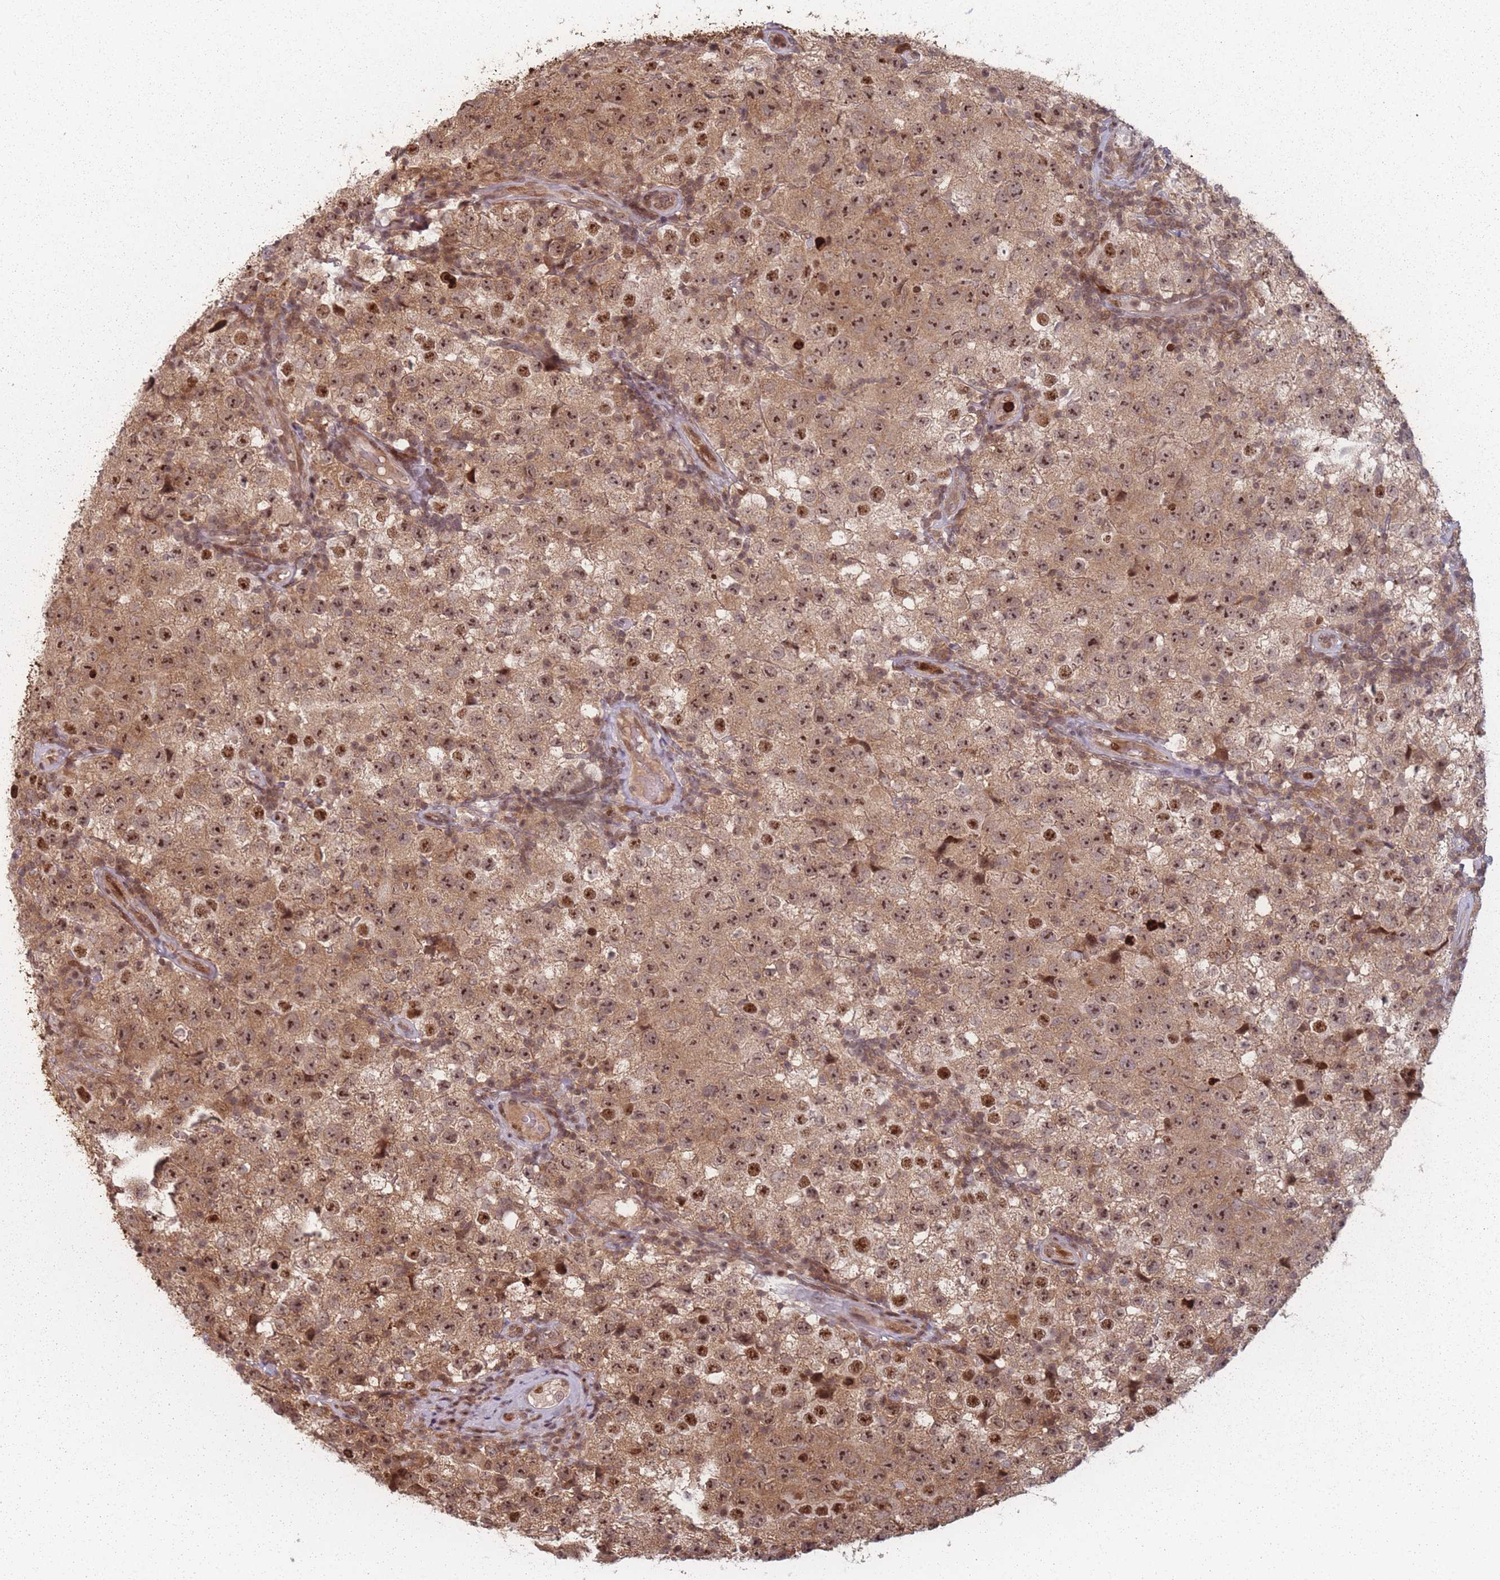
{"staining": {"intensity": "moderate", "quantity": ">75%", "location": "cytoplasmic/membranous,nuclear"}, "tissue": "testis cancer", "cell_type": "Tumor cells", "image_type": "cancer", "snomed": [{"axis": "morphology", "description": "Seminoma, NOS"}, {"axis": "morphology", "description": "Carcinoma, Embryonal, NOS"}, {"axis": "topography", "description": "Testis"}], "caption": "Moderate cytoplasmic/membranous and nuclear staining for a protein is present in approximately >75% of tumor cells of testis cancer using immunohistochemistry.", "gene": "WDR55", "patient": {"sex": "male", "age": 41}}